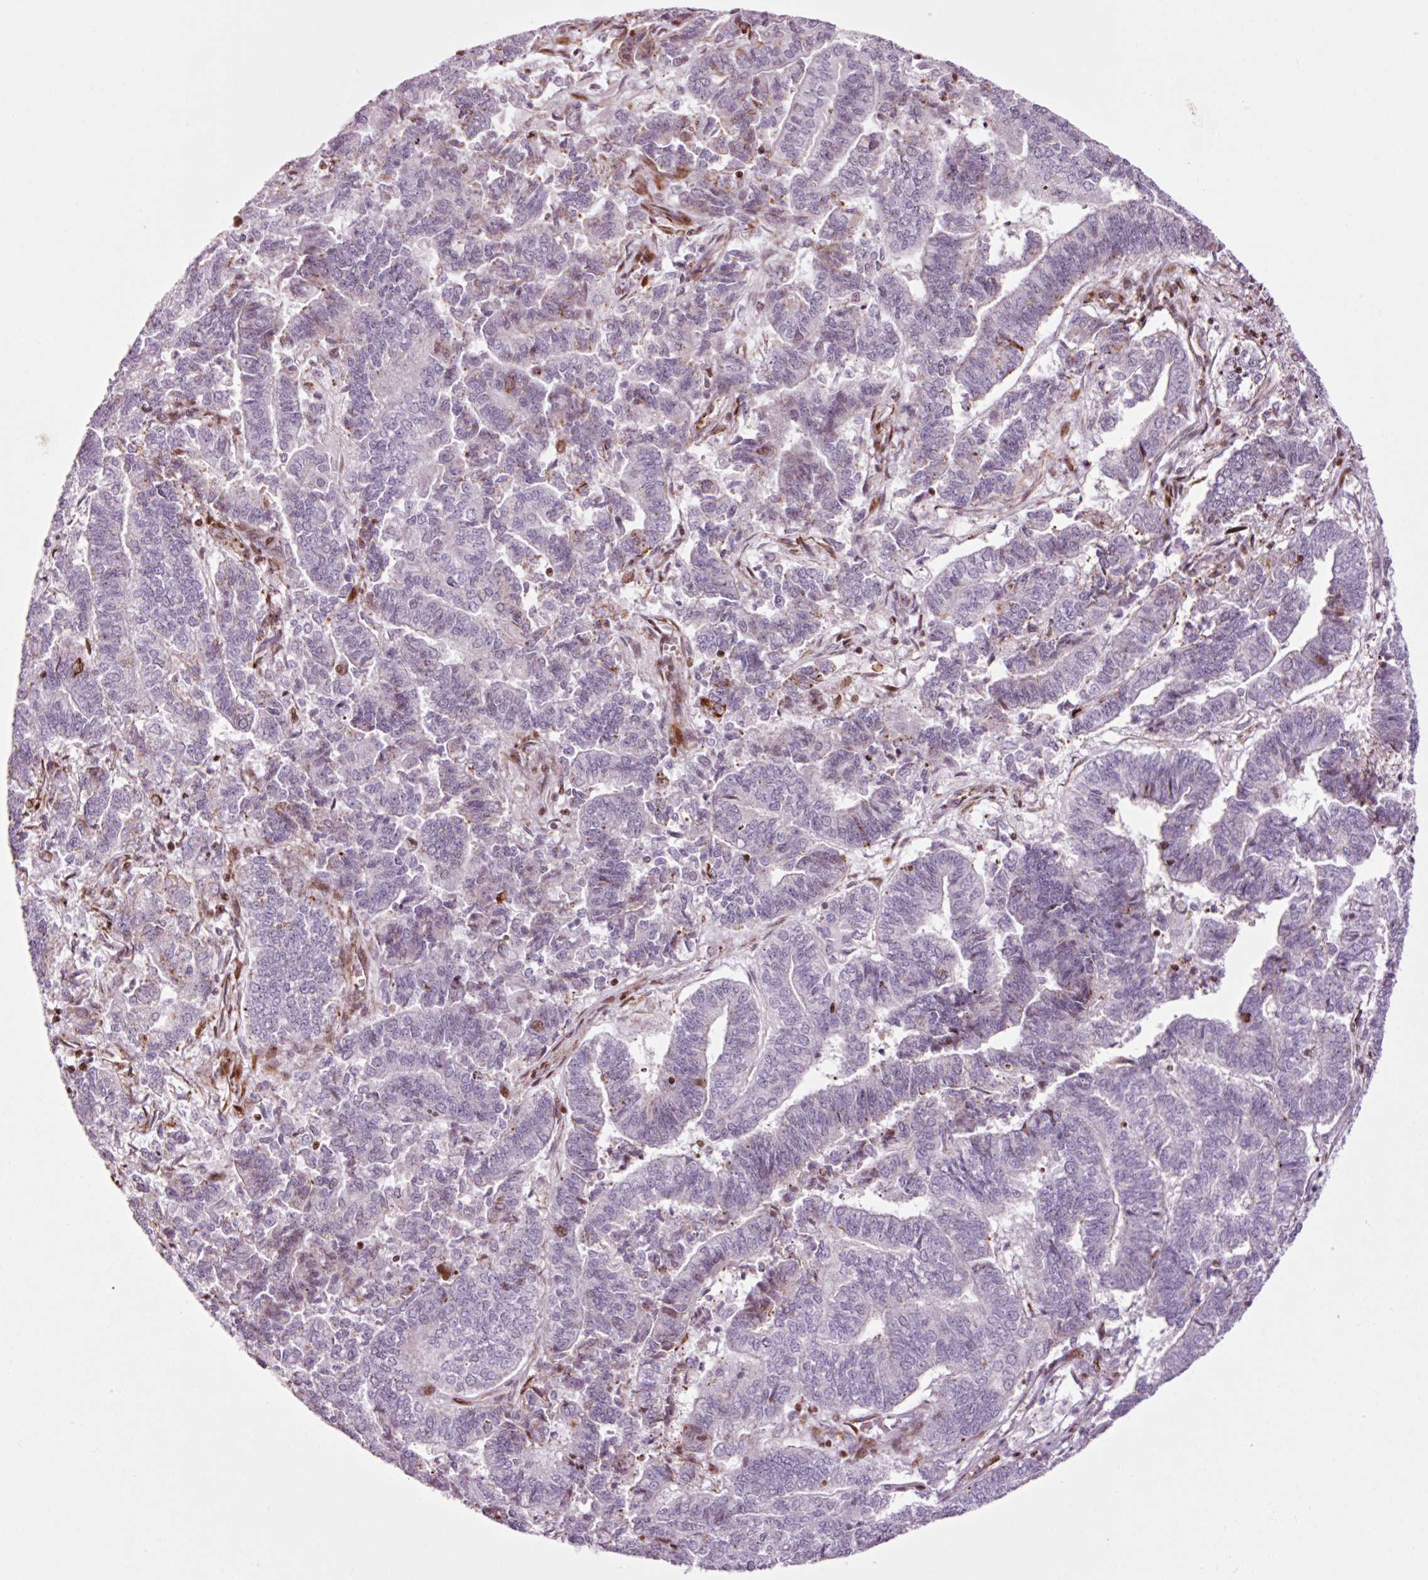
{"staining": {"intensity": "moderate", "quantity": "<25%", "location": "nuclear"}, "tissue": "endometrial cancer", "cell_type": "Tumor cells", "image_type": "cancer", "snomed": [{"axis": "morphology", "description": "Adenocarcinoma, NOS"}, {"axis": "topography", "description": "Endometrium"}], "caption": "Protein positivity by IHC shows moderate nuclear expression in approximately <25% of tumor cells in endometrial cancer.", "gene": "ANKRD20A1", "patient": {"sex": "female", "age": 72}}